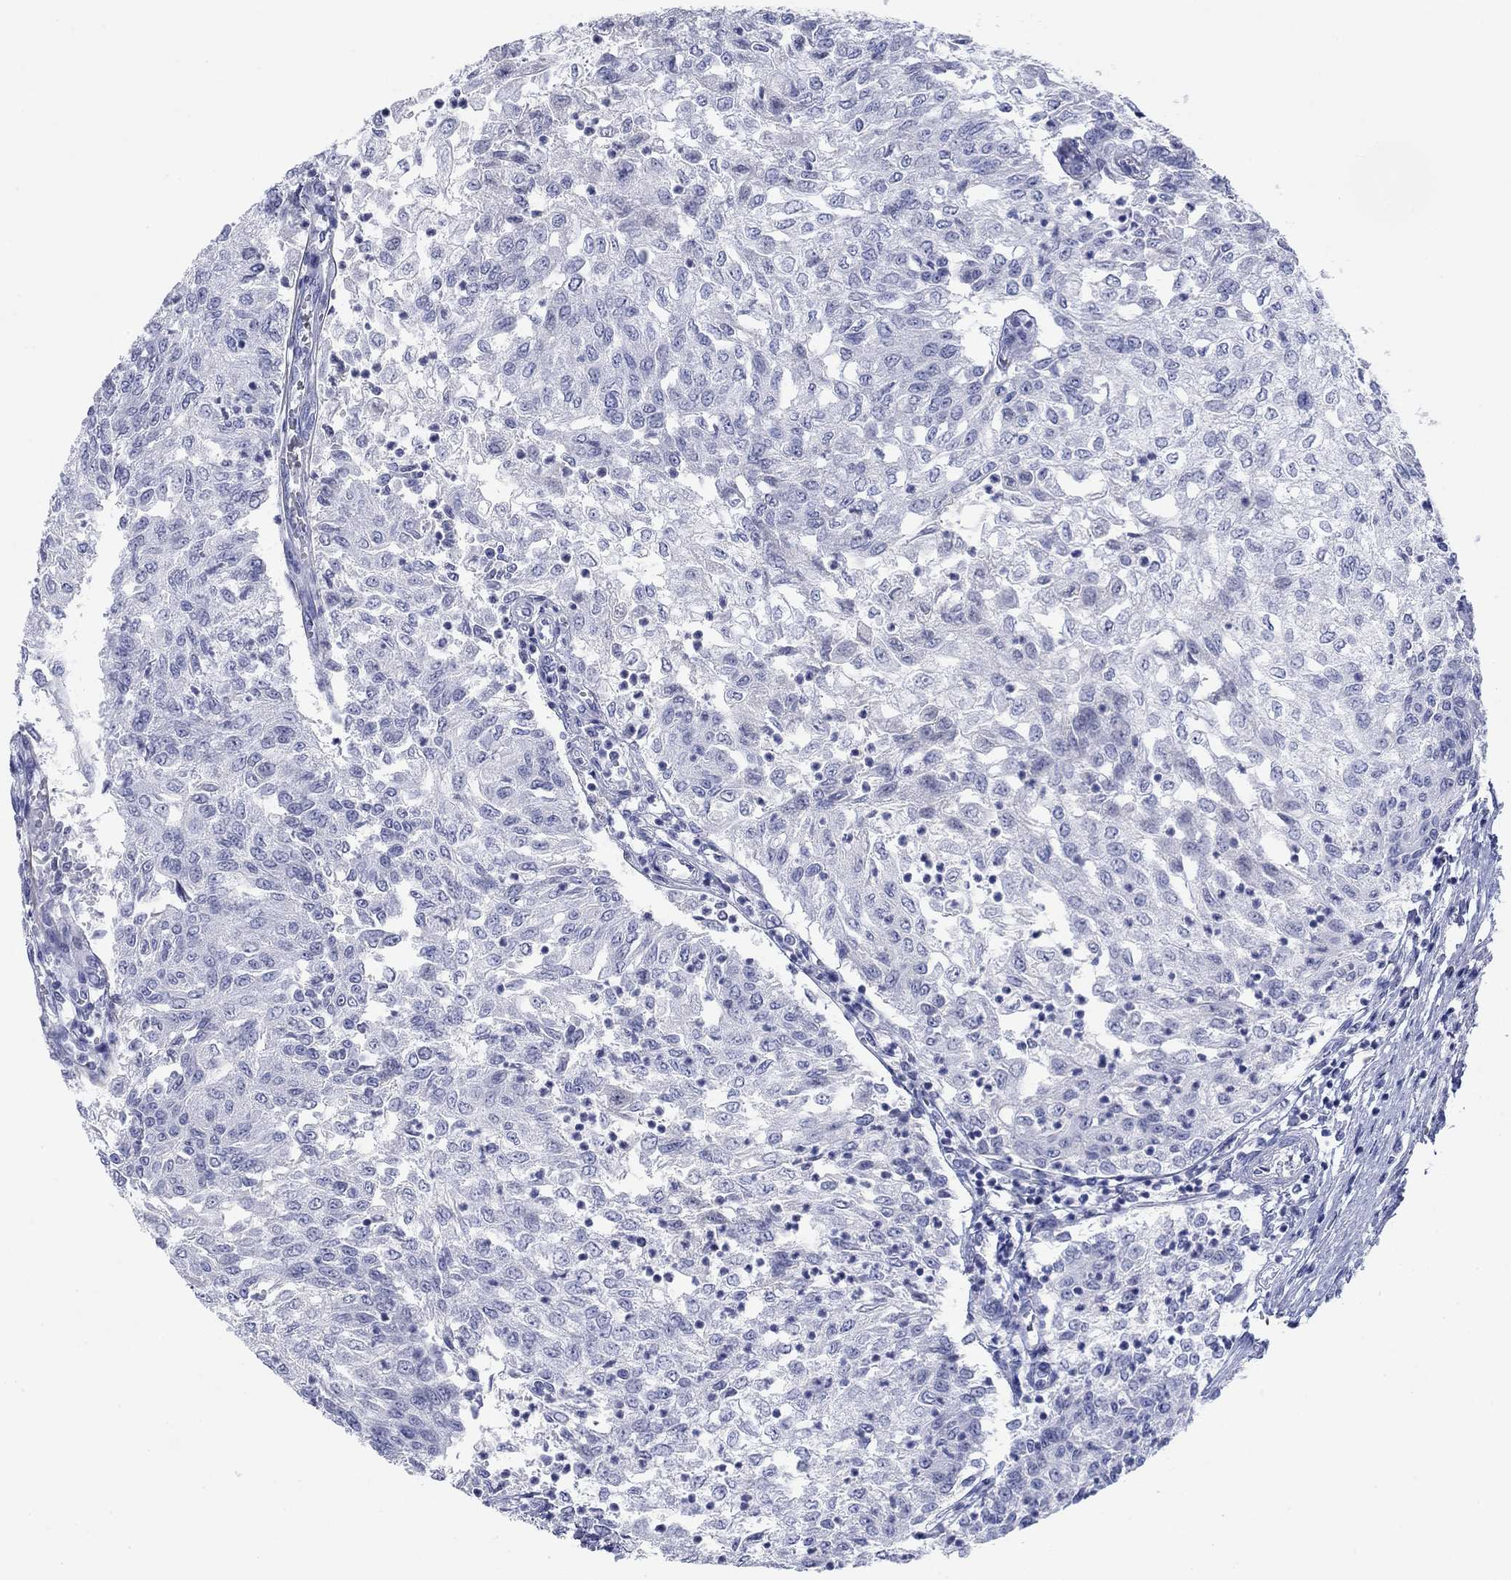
{"staining": {"intensity": "negative", "quantity": "none", "location": "none"}, "tissue": "urothelial cancer", "cell_type": "Tumor cells", "image_type": "cancer", "snomed": [{"axis": "morphology", "description": "Urothelial carcinoma, Low grade"}, {"axis": "topography", "description": "Urinary bladder"}], "caption": "An immunohistochemistry histopathology image of urothelial cancer is shown. There is no staining in tumor cells of urothelial cancer.", "gene": "PDYN", "patient": {"sex": "male", "age": 78}}